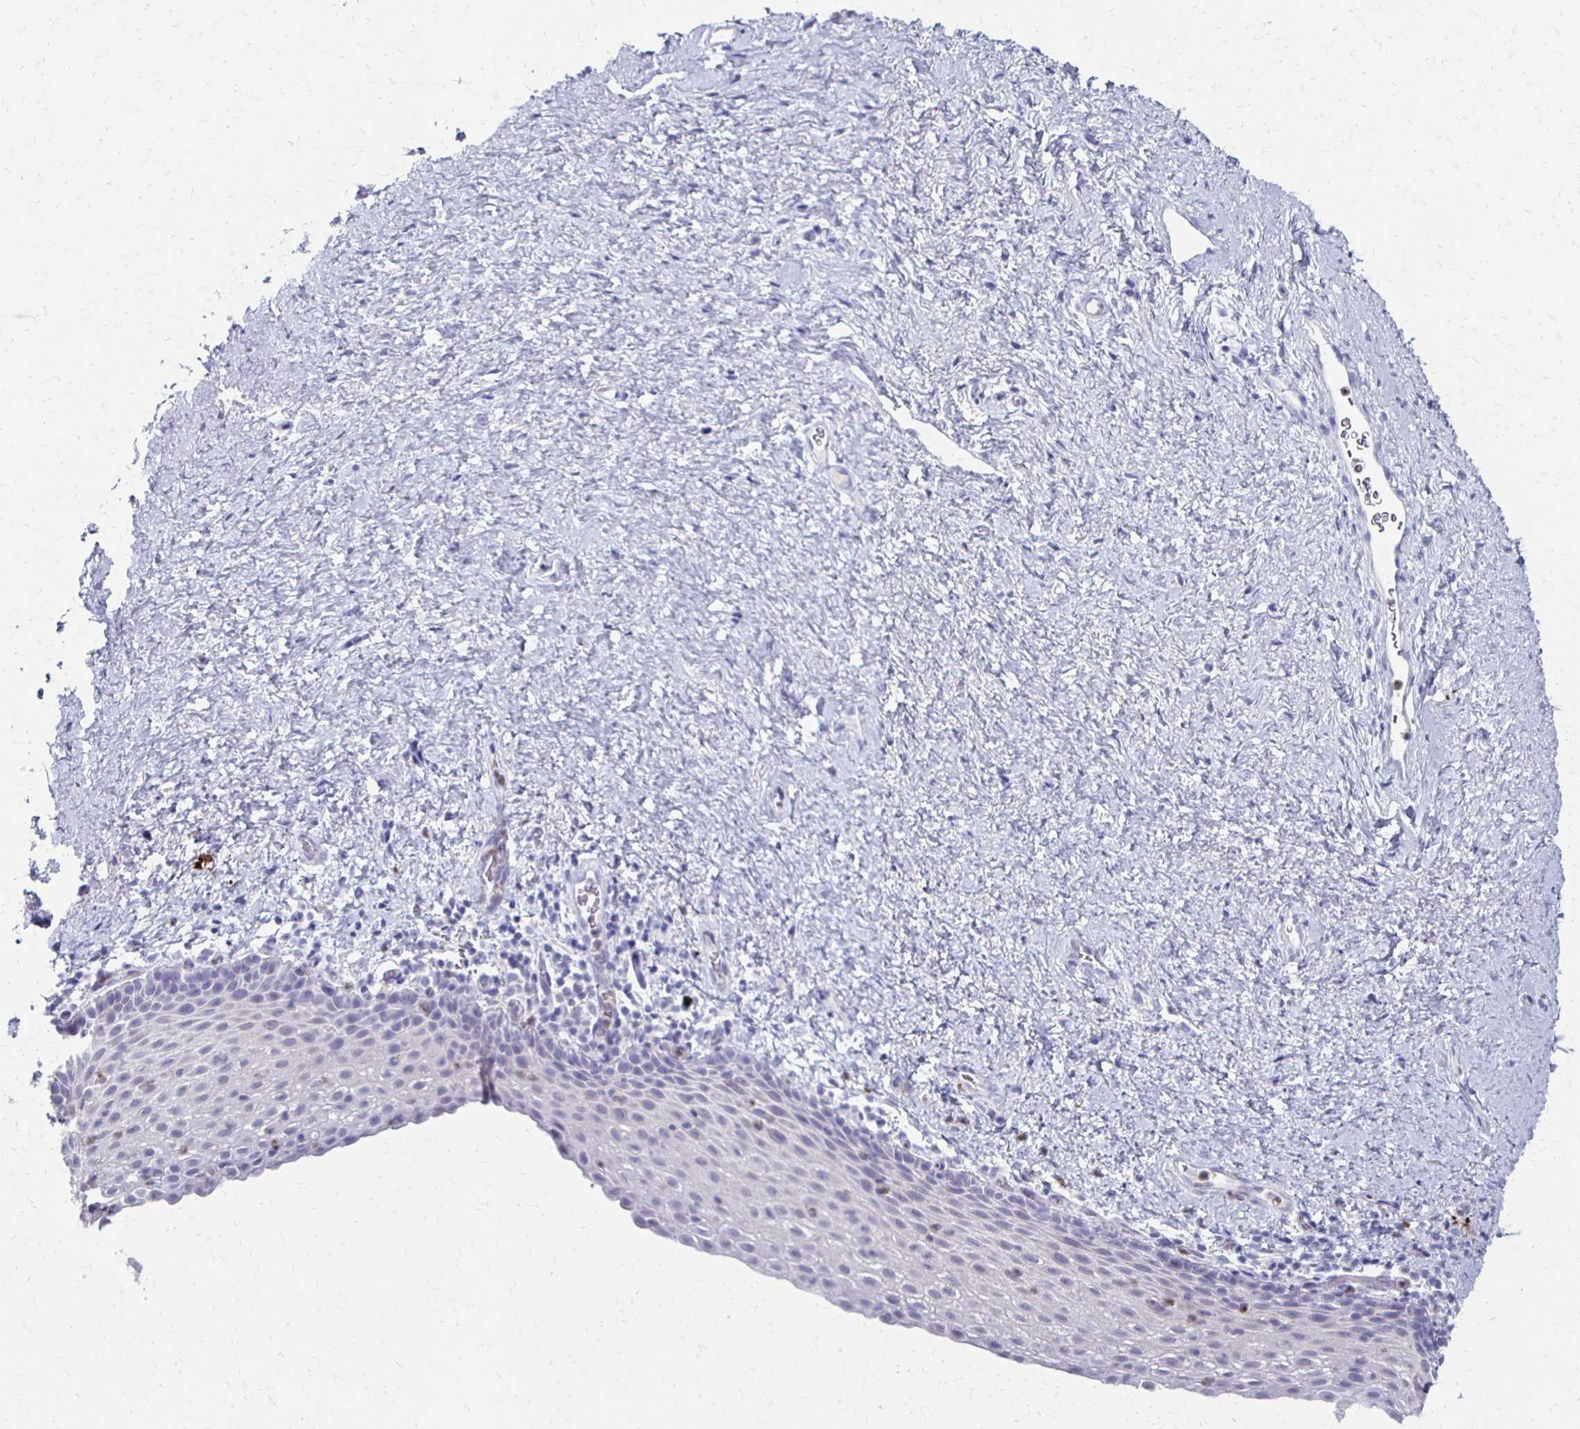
{"staining": {"intensity": "negative", "quantity": "none", "location": "none"}, "tissue": "vagina", "cell_type": "Squamous epithelial cells", "image_type": "normal", "snomed": [{"axis": "morphology", "description": "Normal tissue, NOS"}, {"axis": "topography", "description": "Vagina"}], "caption": "Immunohistochemistry image of unremarkable vagina: human vagina stained with DAB (3,3'-diaminobenzidine) displays no significant protein expression in squamous epithelial cells. (DAB immunohistochemistry (IHC), high magnification).", "gene": "CXCR2", "patient": {"sex": "female", "age": 61}}